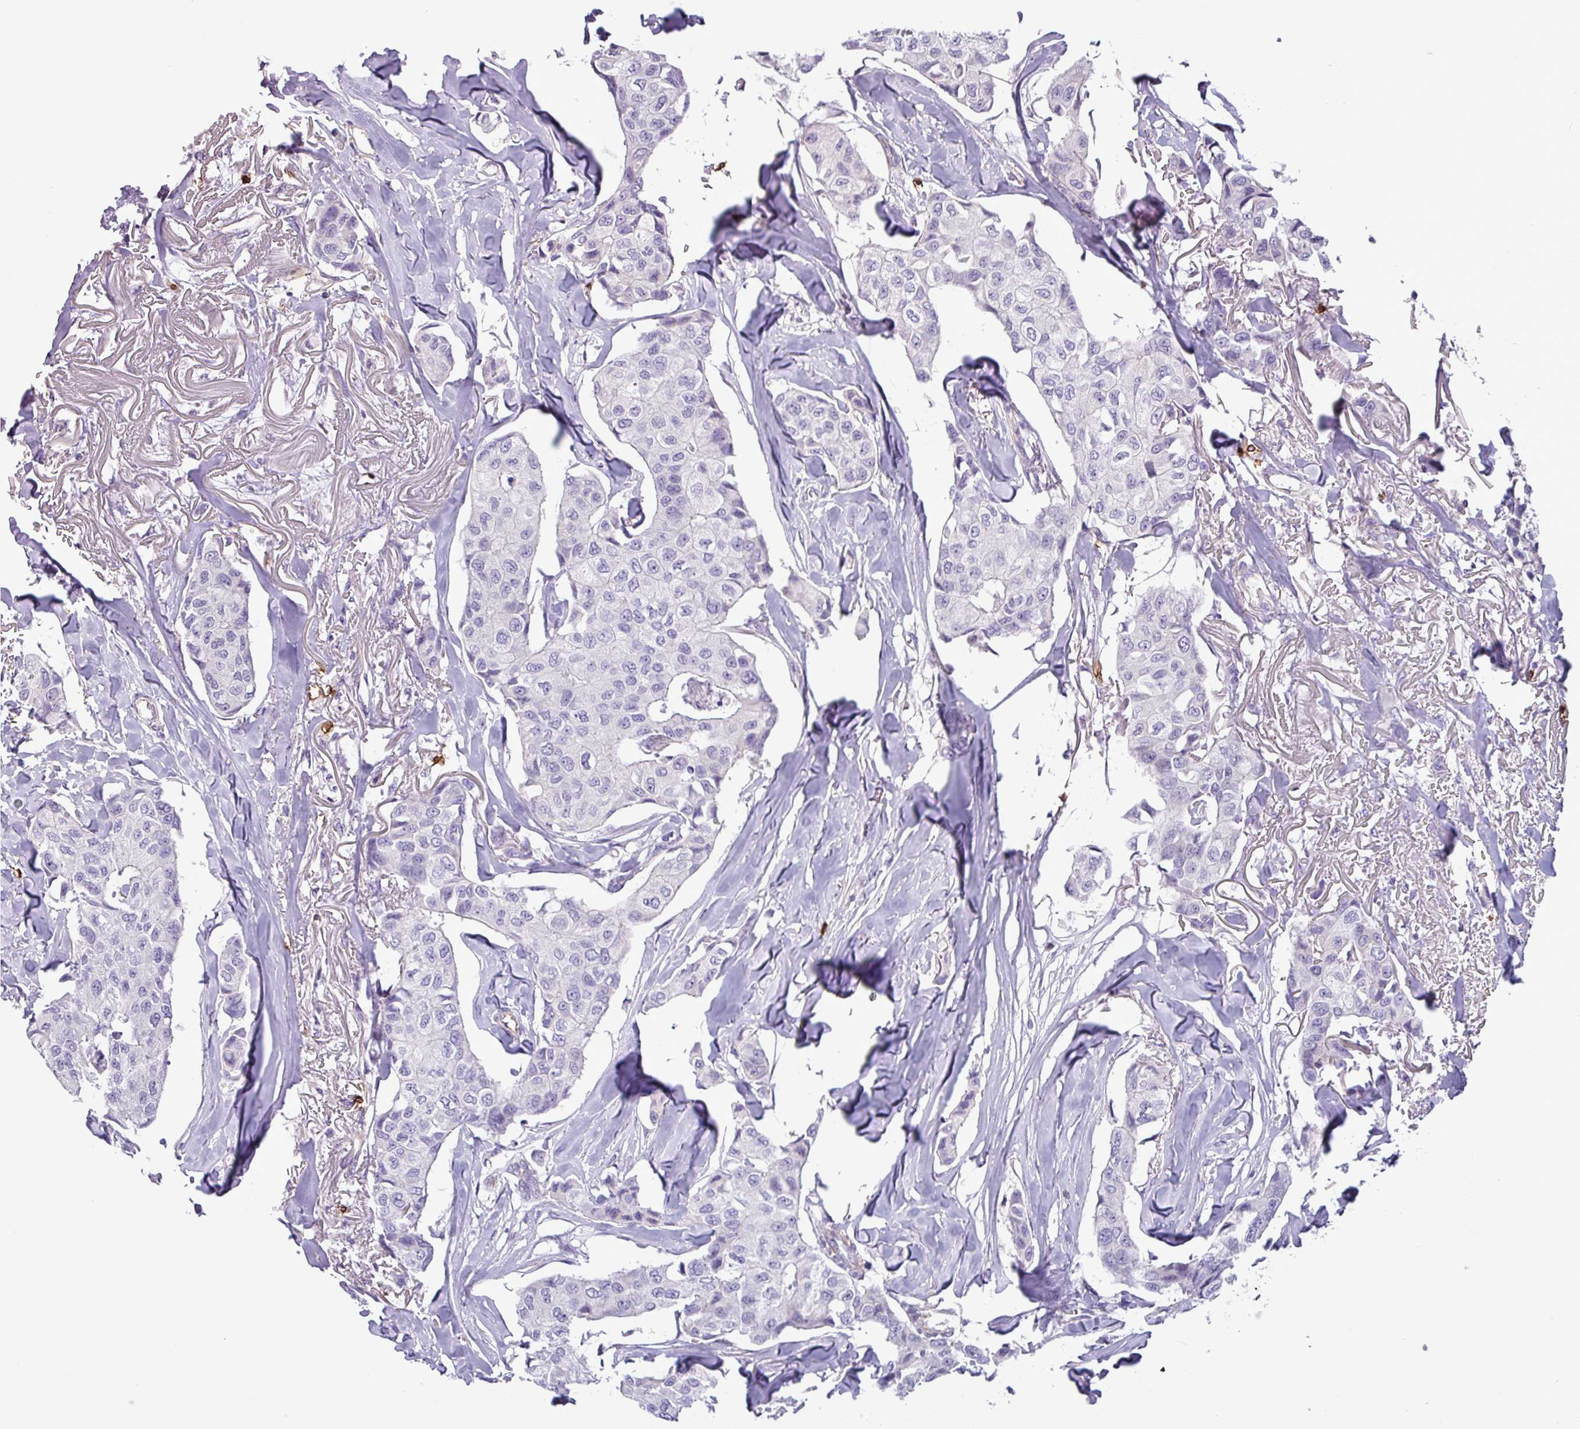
{"staining": {"intensity": "negative", "quantity": "none", "location": "none"}, "tissue": "breast cancer", "cell_type": "Tumor cells", "image_type": "cancer", "snomed": [{"axis": "morphology", "description": "Duct carcinoma"}, {"axis": "topography", "description": "Breast"}], "caption": "This is a image of immunohistochemistry (IHC) staining of breast cancer (infiltrating ductal carcinoma), which shows no expression in tumor cells.", "gene": "CD8A", "patient": {"sex": "female", "age": 80}}